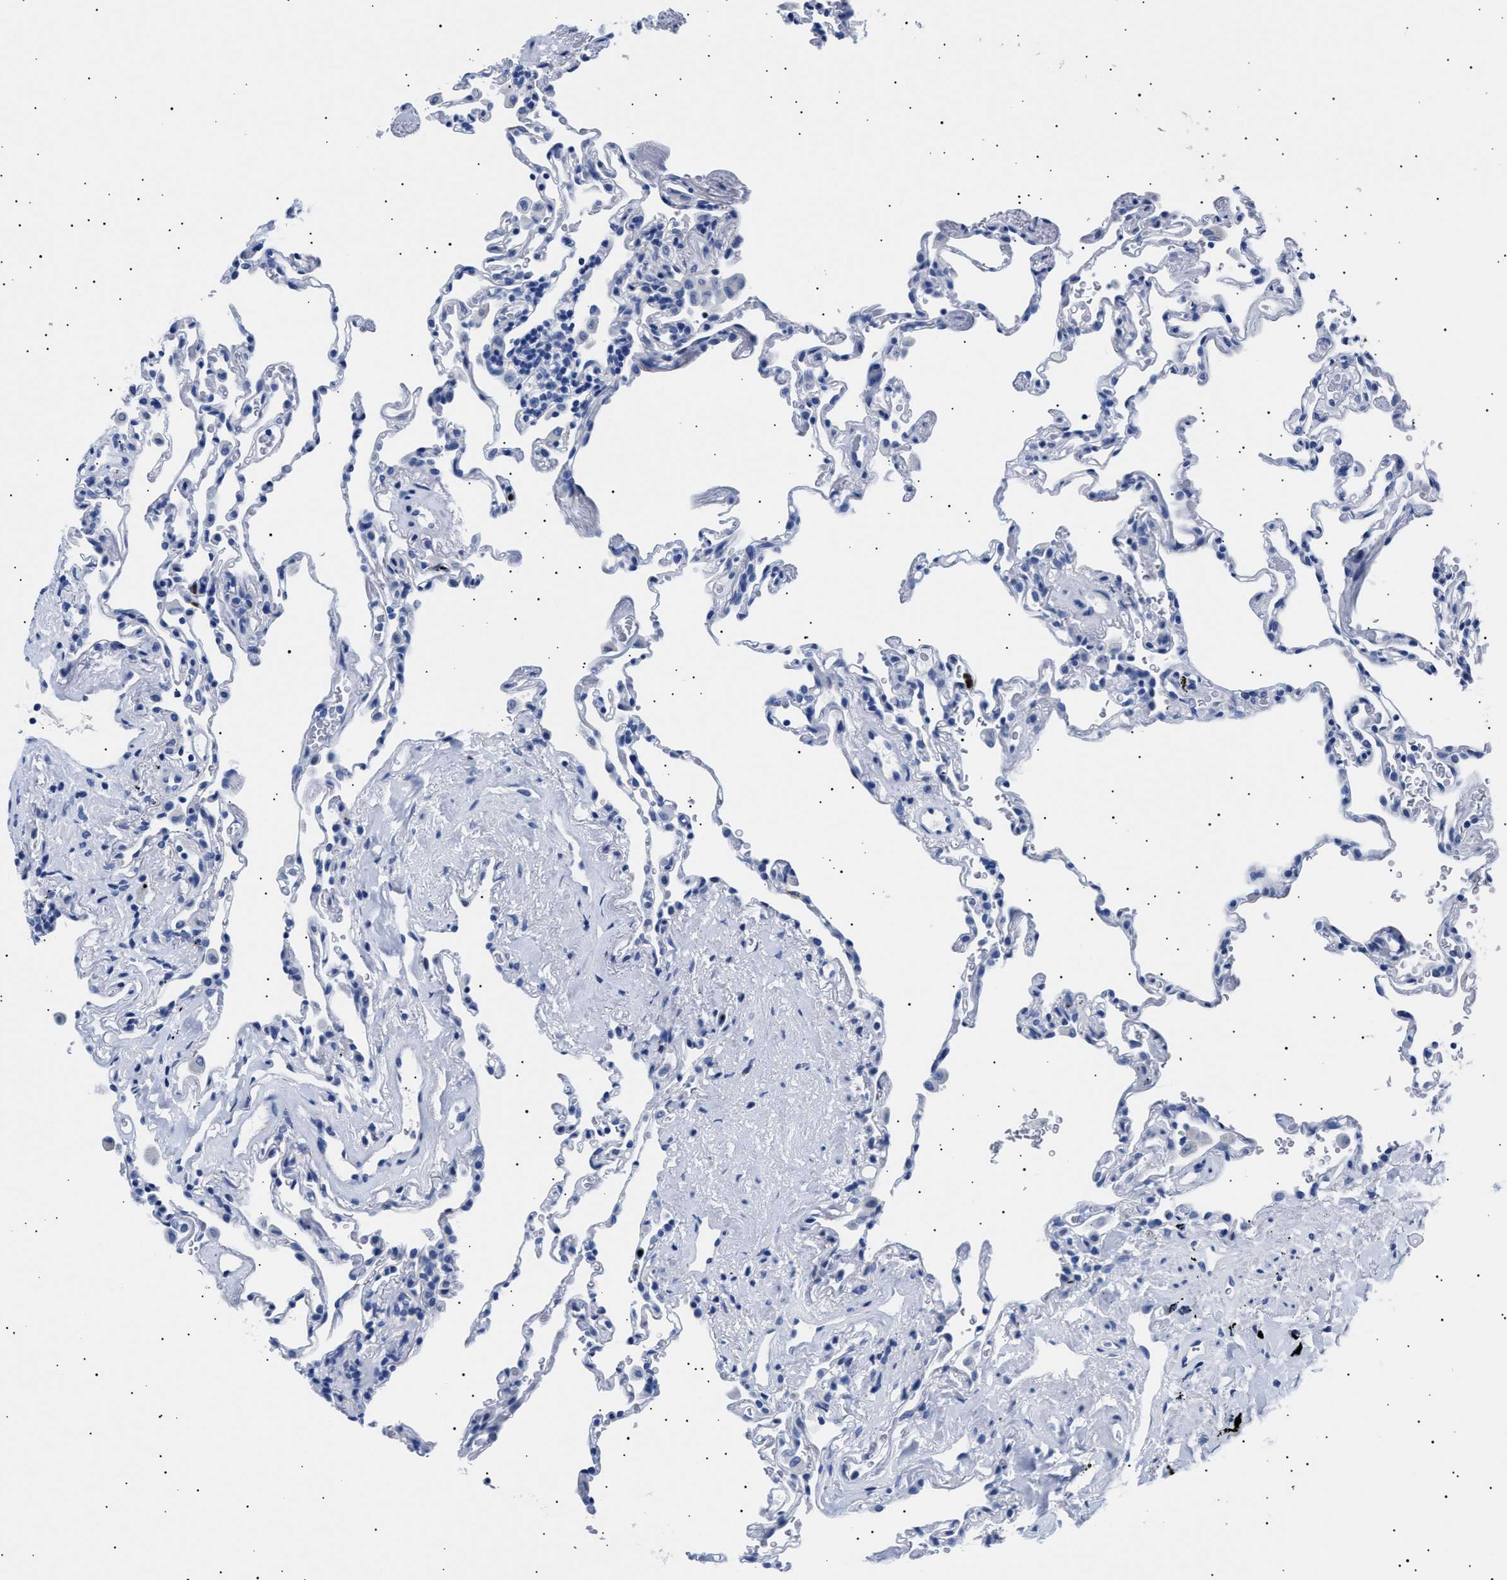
{"staining": {"intensity": "negative", "quantity": "none", "location": "none"}, "tissue": "lung", "cell_type": "Alveolar cells", "image_type": "normal", "snomed": [{"axis": "morphology", "description": "Normal tissue, NOS"}, {"axis": "topography", "description": "Lung"}], "caption": "DAB (3,3'-diaminobenzidine) immunohistochemical staining of unremarkable lung demonstrates no significant positivity in alveolar cells.", "gene": "HEMGN", "patient": {"sex": "male", "age": 59}}